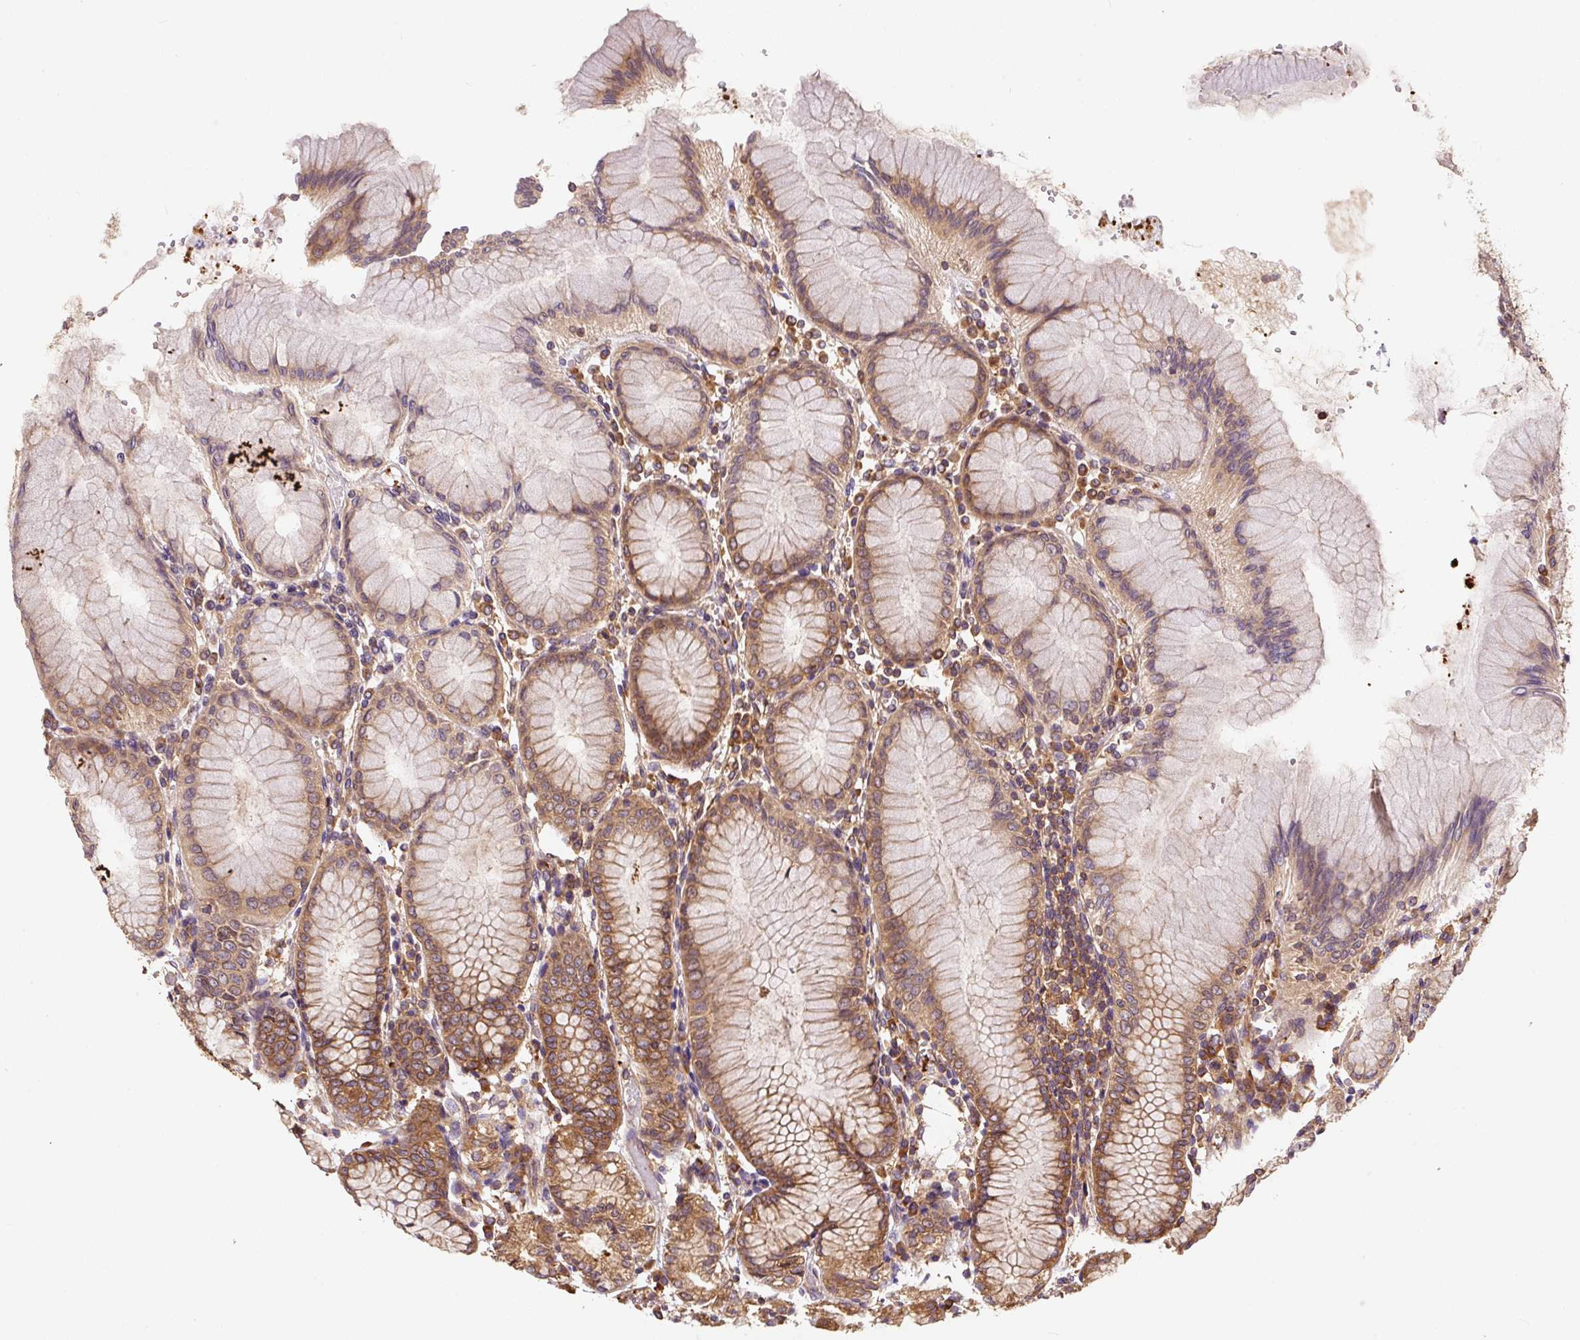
{"staining": {"intensity": "strong", "quantity": ">75%", "location": "cytoplasmic/membranous"}, "tissue": "stomach", "cell_type": "Glandular cells", "image_type": "normal", "snomed": [{"axis": "morphology", "description": "Normal tissue, NOS"}, {"axis": "topography", "description": "Stomach"}], "caption": "Immunohistochemical staining of benign human stomach demonstrates high levels of strong cytoplasmic/membranous staining in approximately >75% of glandular cells.", "gene": "EIF2S2", "patient": {"sex": "female", "age": 57}}